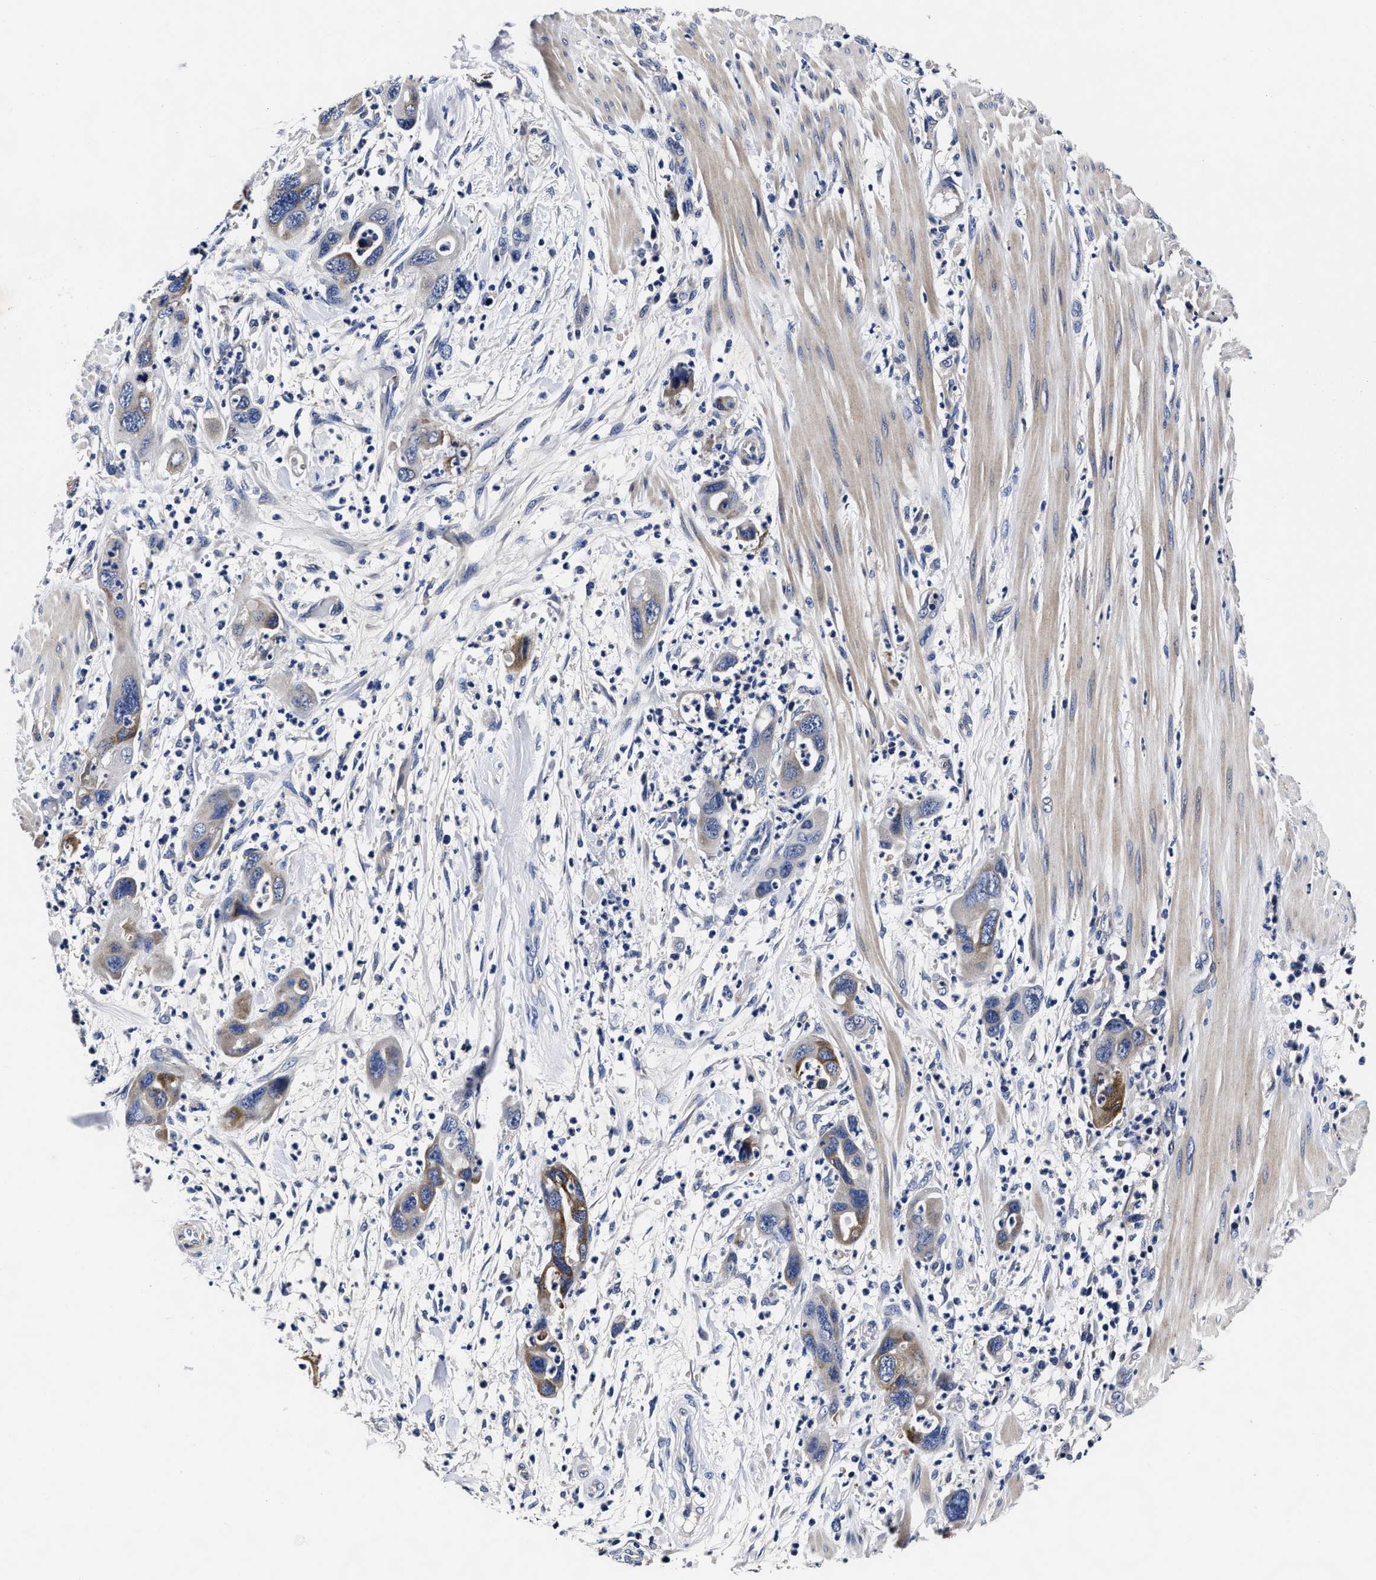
{"staining": {"intensity": "moderate", "quantity": "<25%", "location": "cytoplasmic/membranous"}, "tissue": "pancreatic cancer", "cell_type": "Tumor cells", "image_type": "cancer", "snomed": [{"axis": "morphology", "description": "Adenocarcinoma, NOS"}, {"axis": "topography", "description": "Pancreas"}], "caption": "A brown stain highlights moderate cytoplasmic/membranous expression of a protein in human pancreatic cancer tumor cells.", "gene": "OLFML2A", "patient": {"sex": "female", "age": 71}}